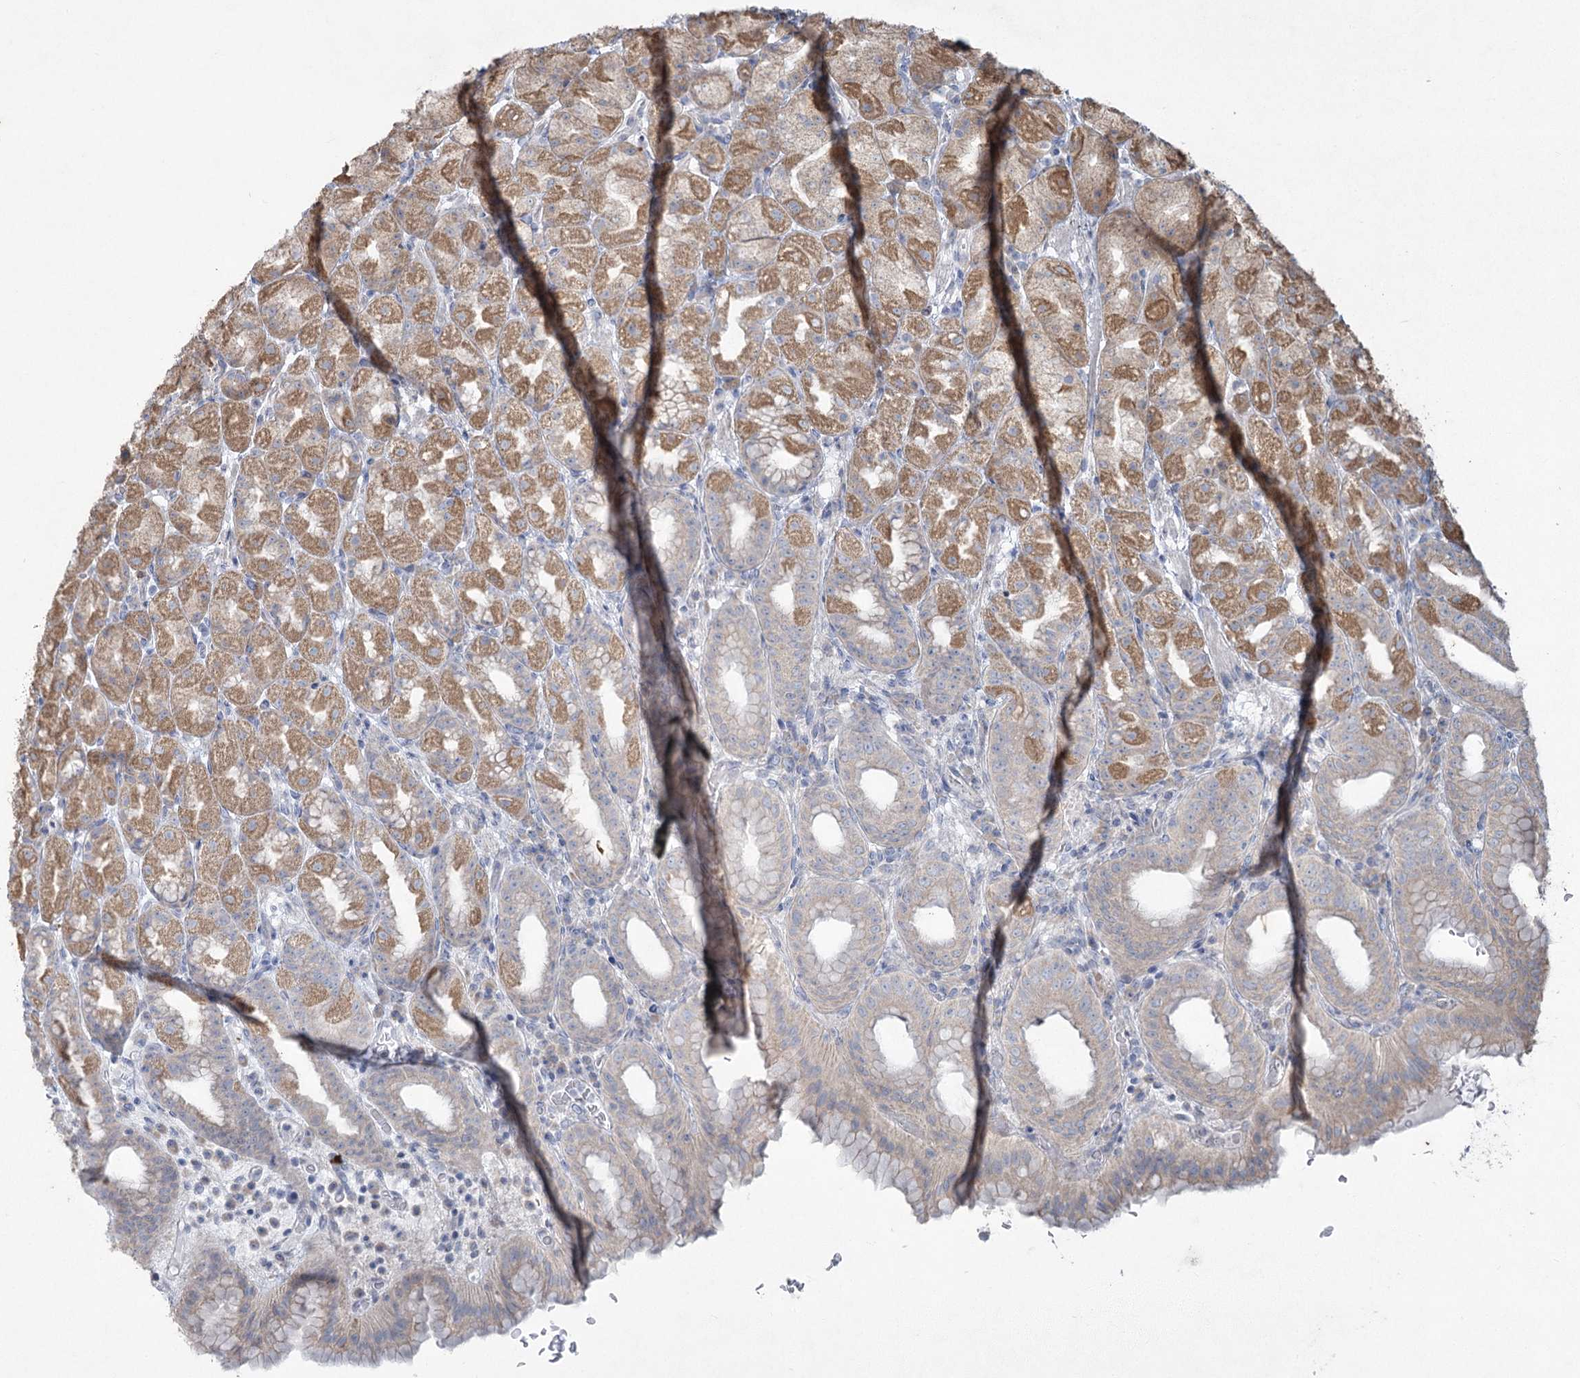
{"staining": {"intensity": "moderate", "quantity": "25%-75%", "location": "cytoplasmic/membranous"}, "tissue": "stomach", "cell_type": "Glandular cells", "image_type": "normal", "snomed": [{"axis": "morphology", "description": "Normal tissue, NOS"}, {"axis": "topography", "description": "Stomach, upper"}], "caption": "Moderate cytoplasmic/membranous protein positivity is identified in approximately 25%-75% of glandular cells in stomach.", "gene": "PLA2G12A", "patient": {"sex": "male", "age": 68}}